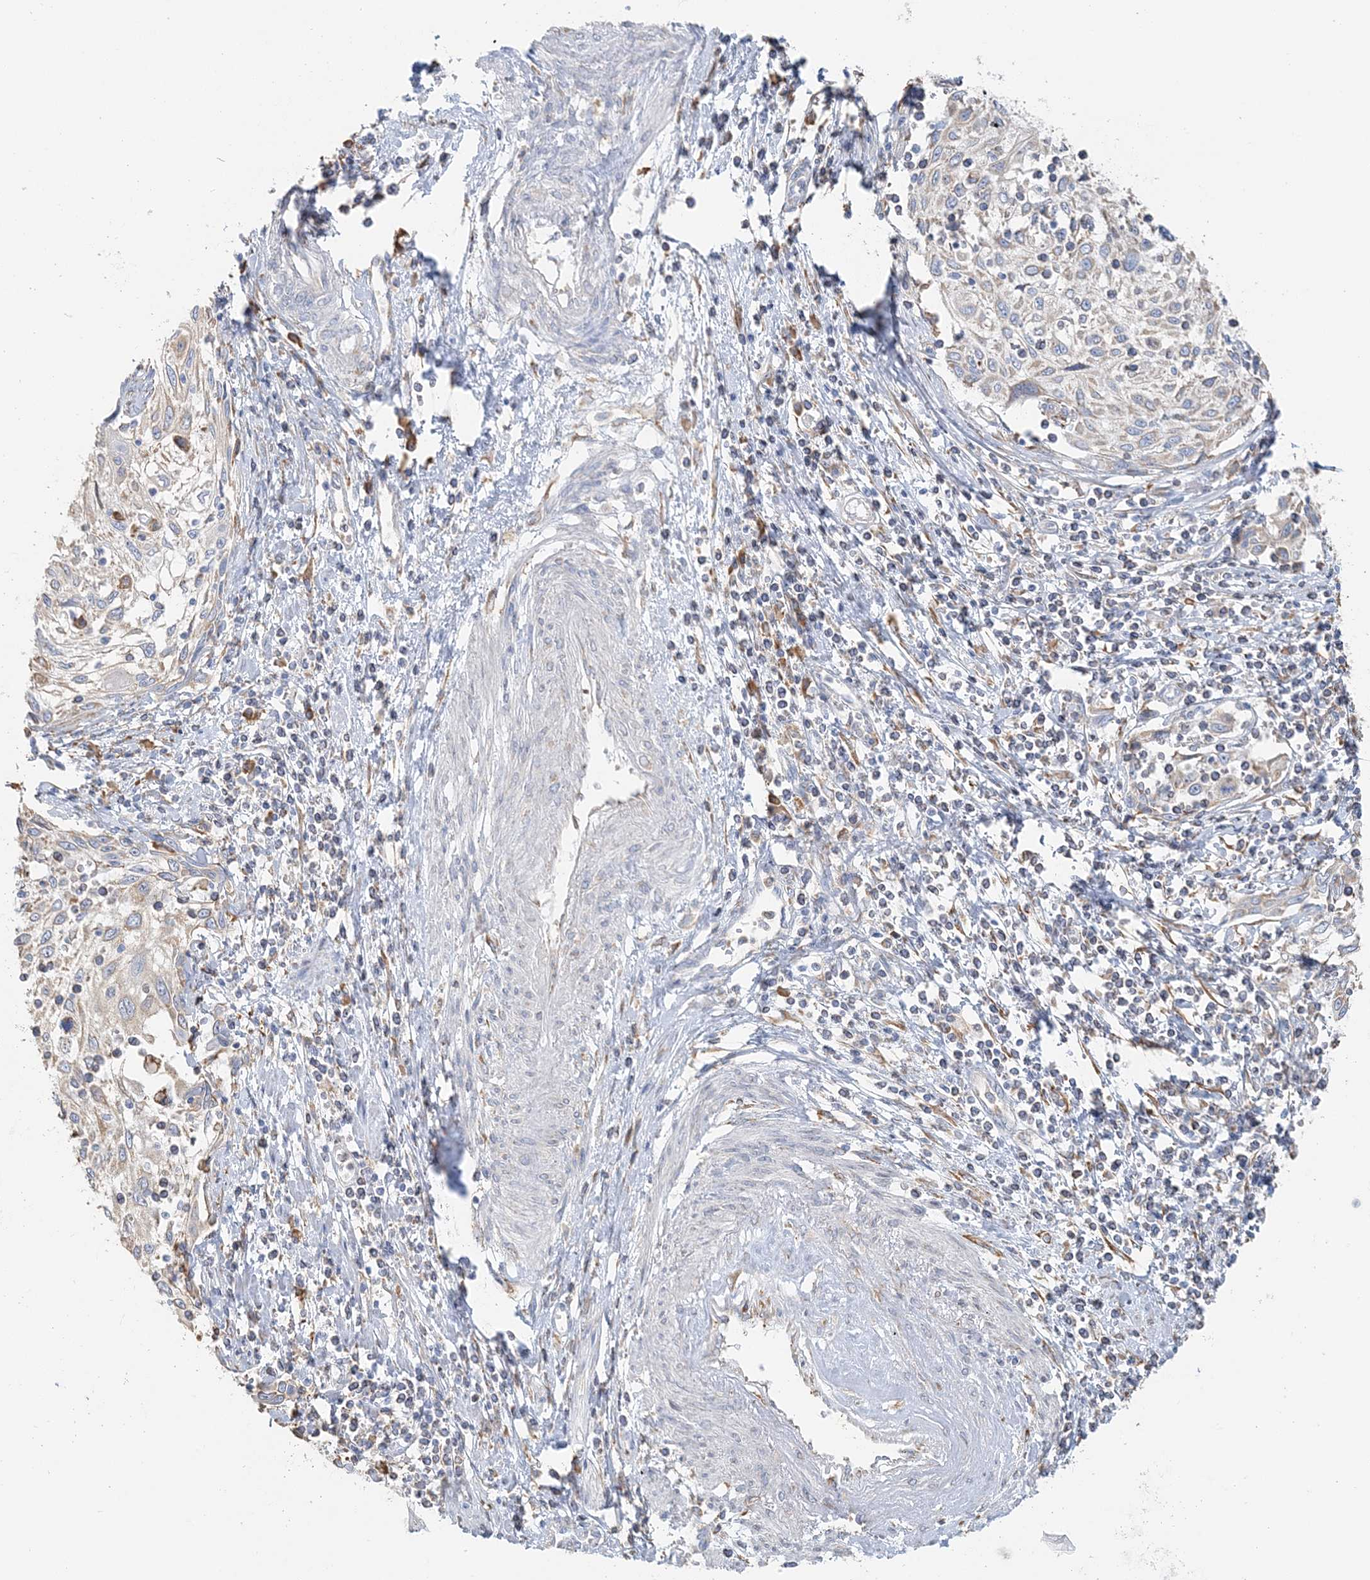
{"staining": {"intensity": "negative", "quantity": "none", "location": "none"}, "tissue": "cervical cancer", "cell_type": "Tumor cells", "image_type": "cancer", "snomed": [{"axis": "morphology", "description": "Squamous cell carcinoma, NOS"}, {"axis": "topography", "description": "Cervix"}], "caption": "Photomicrograph shows no protein expression in tumor cells of cervical squamous cell carcinoma tissue.", "gene": "TBC1D5", "patient": {"sex": "female", "age": 70}}